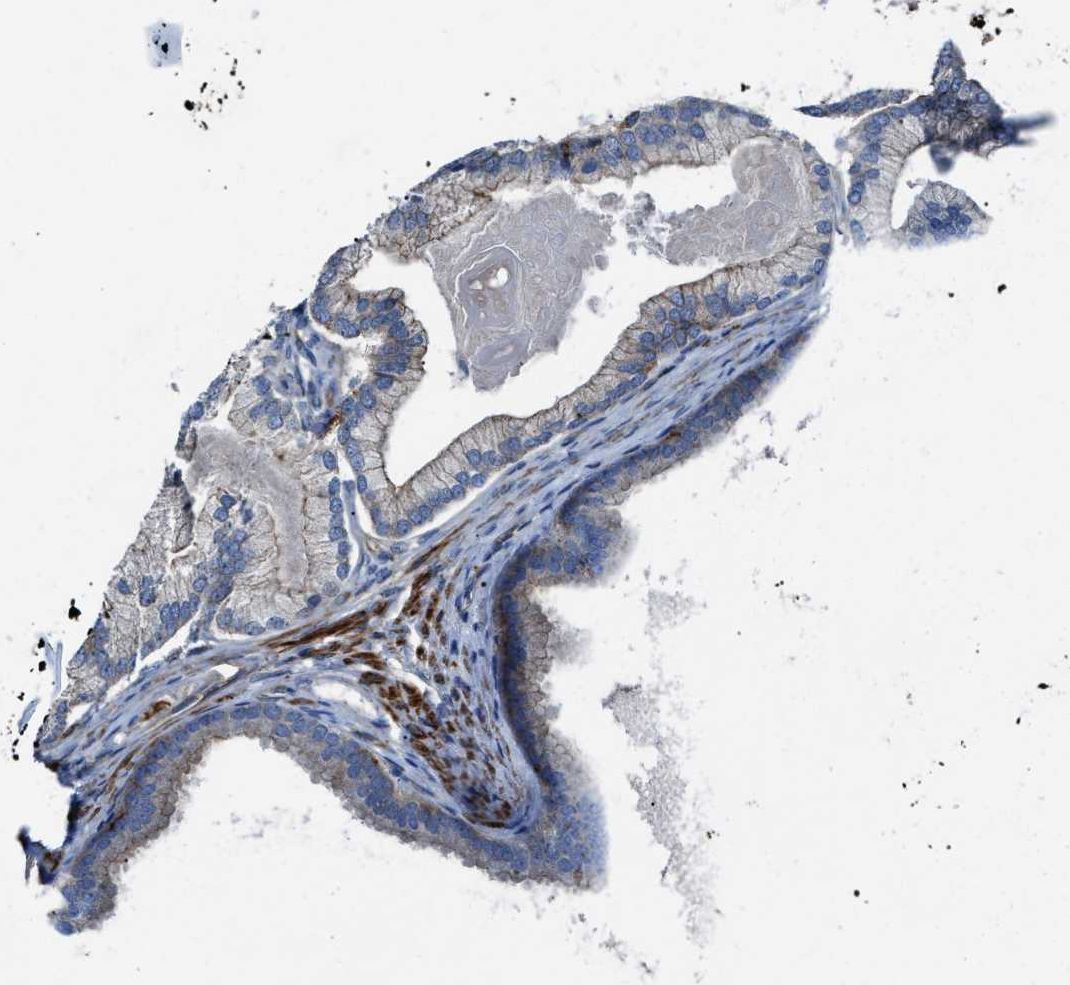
{"staining": {"intensity": "weak", "quantity": "25%-75%", "location": "cytoplasmic/membranous"}, "tissue": "prostate cancer", "cell_type": "Tumor cells", "image_type": "cancer", "snomed": [{"axis": "morphology", "description": "Adenocarcinoma, High grade"}, {"axis": "topography", "description": "Prostate"}], "caption": "Immunohistochemical staining of human prostate cancer (adenocarcinoma (high-grade)) shows low levels of weak cytoplasmic/membranous staining in about 25%-75% of tumor cells. Immunohistochemistry (ihc) stains the protein in brown and the nuclei are stained blue.", "gene": "AGPAT2", "patient": {"sex": "male", "age": 60}}